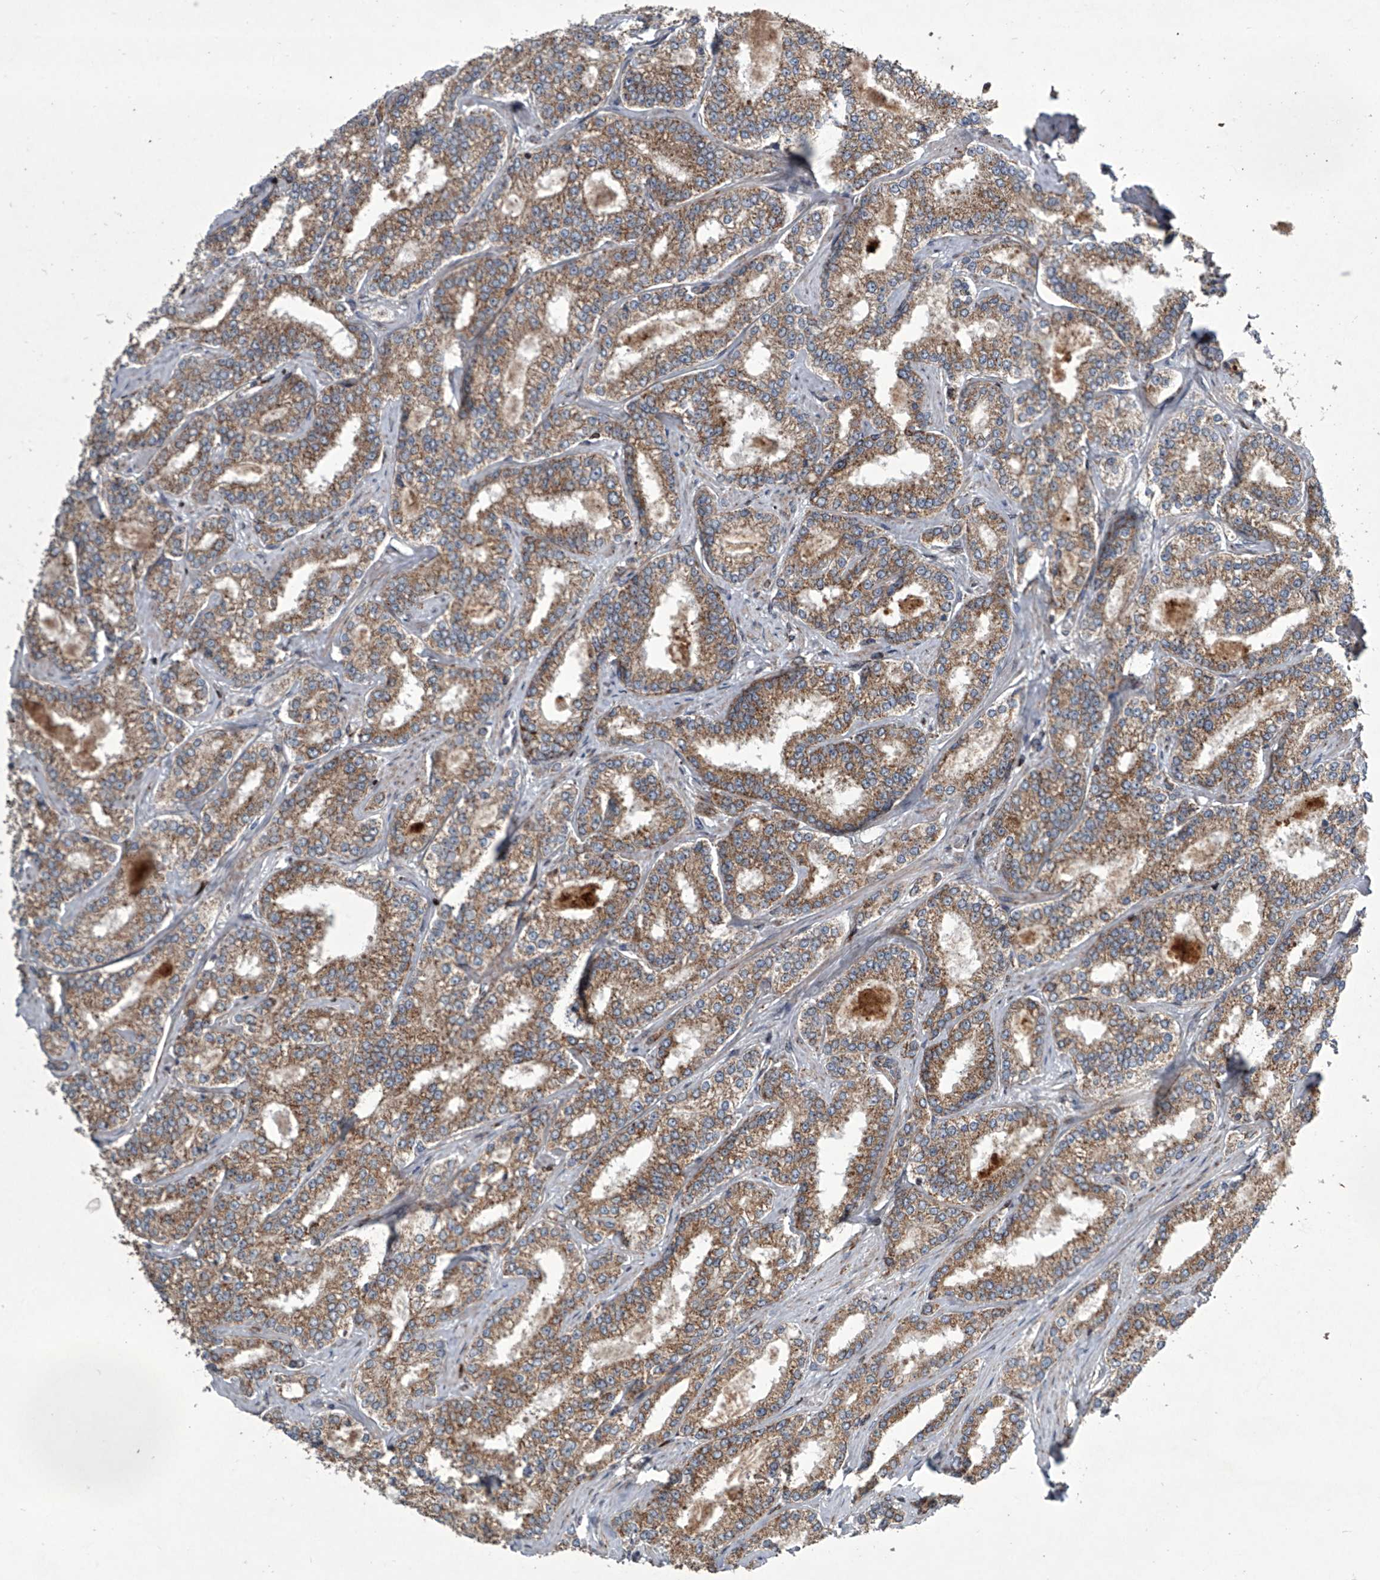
{"staining": {"intensity": "moderate", "quantity": ">75%", "location": "cytoplasmic/membranous"}, "tissue": "prostate cancer", "cell_type": "Tumor cells", "image_type": "cancer", "snomed": [{"axis": "morphology", "description": "Normal tissue, NOS"}, {"axis": "morphology", "description": "Adenocarcinoma, High grade"}, {"axis": "topography", "description": "Prostate"}], "caption": "A histopathology image of human prostate cancer stained for a protein exhibits moderate cytoplasmic/membranous brown staining in tumor cells.", "gene": "STRADA", "patient": {"sex": "male", "age": 83}}